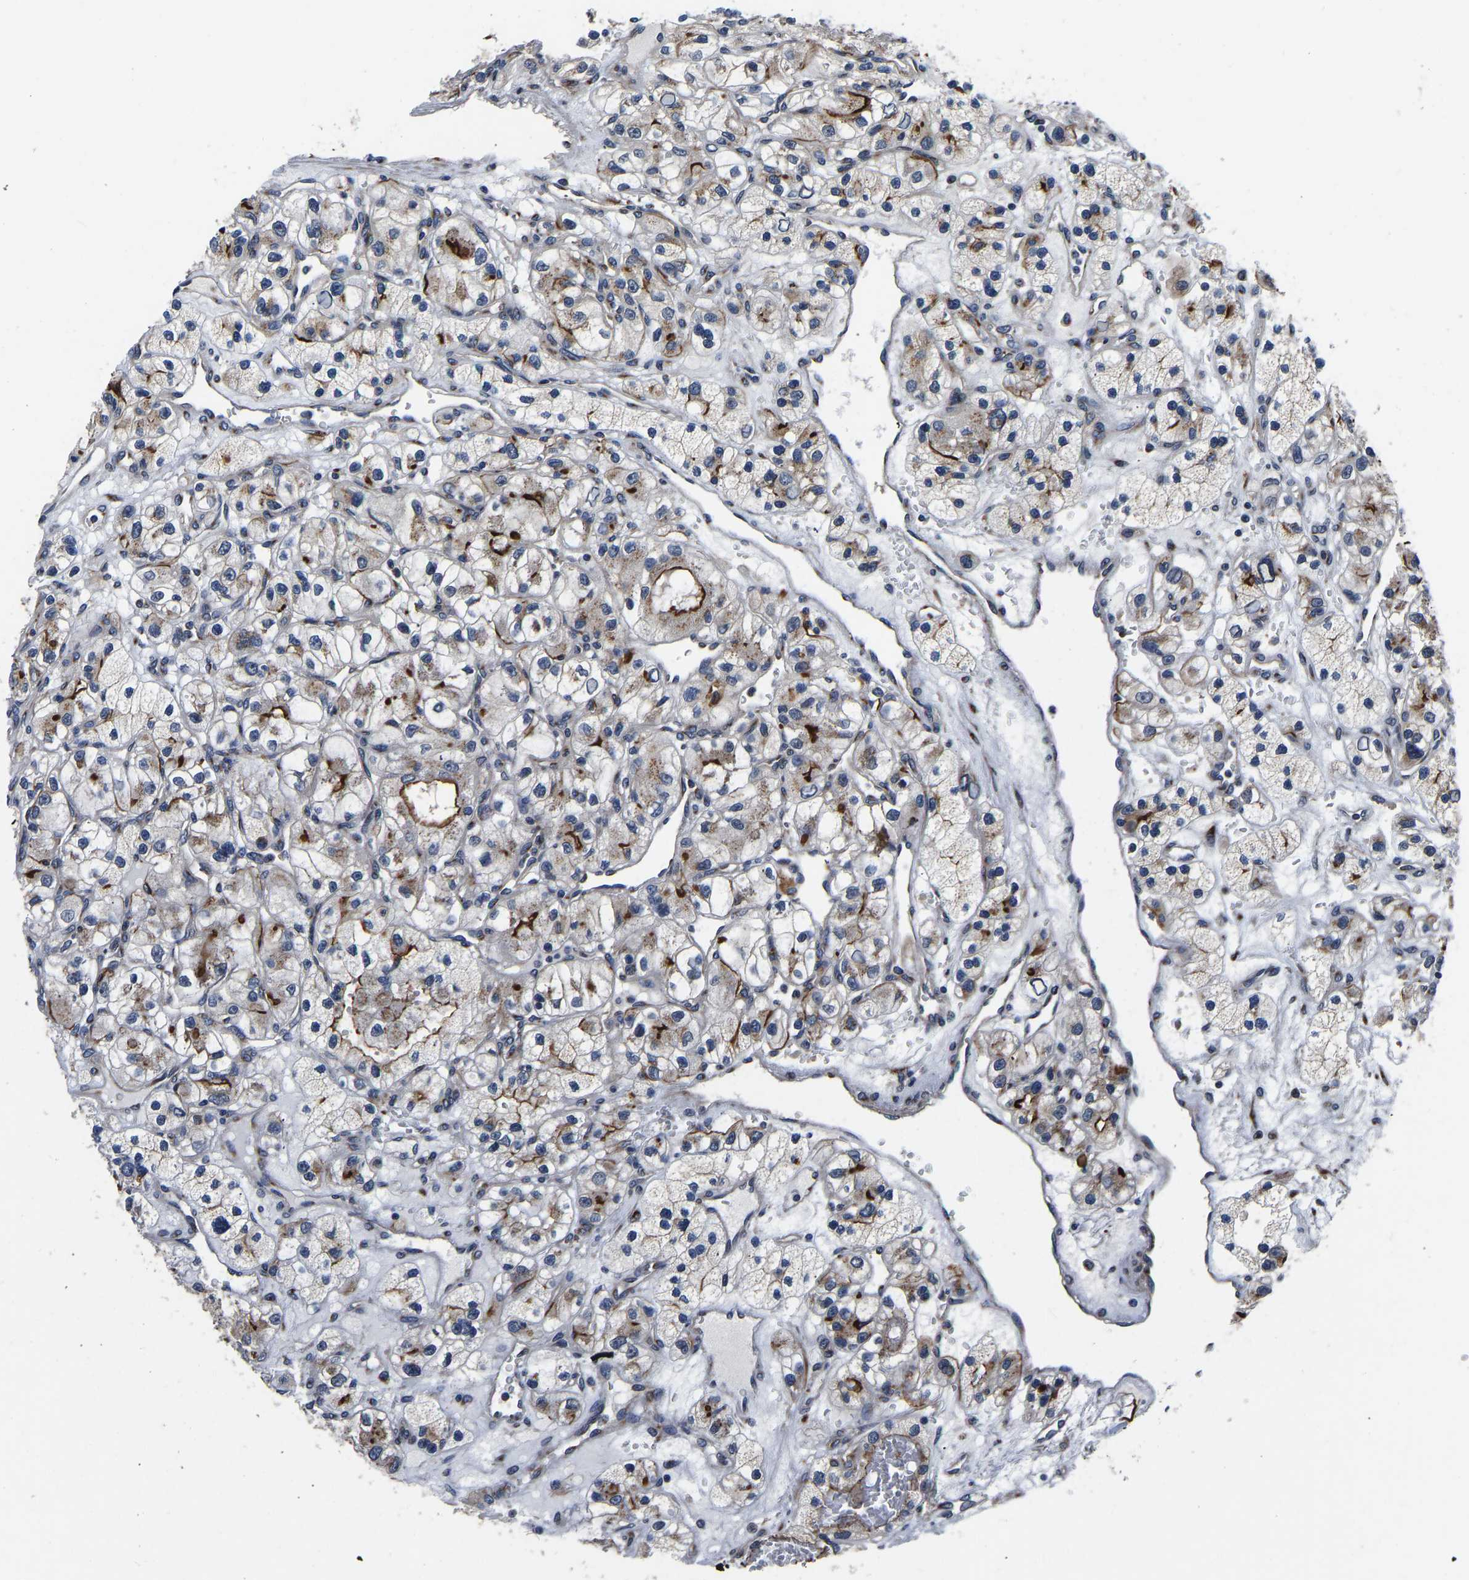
{"staining": {"intensity": "moderate", "quantity": "25%-75%", "location": "cytoplasmic/membranous"}, "tissue": "renal cancer", "cell_type": "Tumor cells", "image_type": "cancer", "snomed": [{"axis": "morphology", "description": "Adenocarcinoma, NOS"}, {"axis": "topography", "description": "Kidney"}], "caption": "This image reveals renal adenocarcinoma stained with immunohistochemistry (IHC) to label a protein in brown. The cytoplasmic/membranous of tumor cells show moderate positivity for the protein. Nuclei are counter-stained blue.", "gene": "RABAC1", "patient": {"sex": "female", "age": 57}}